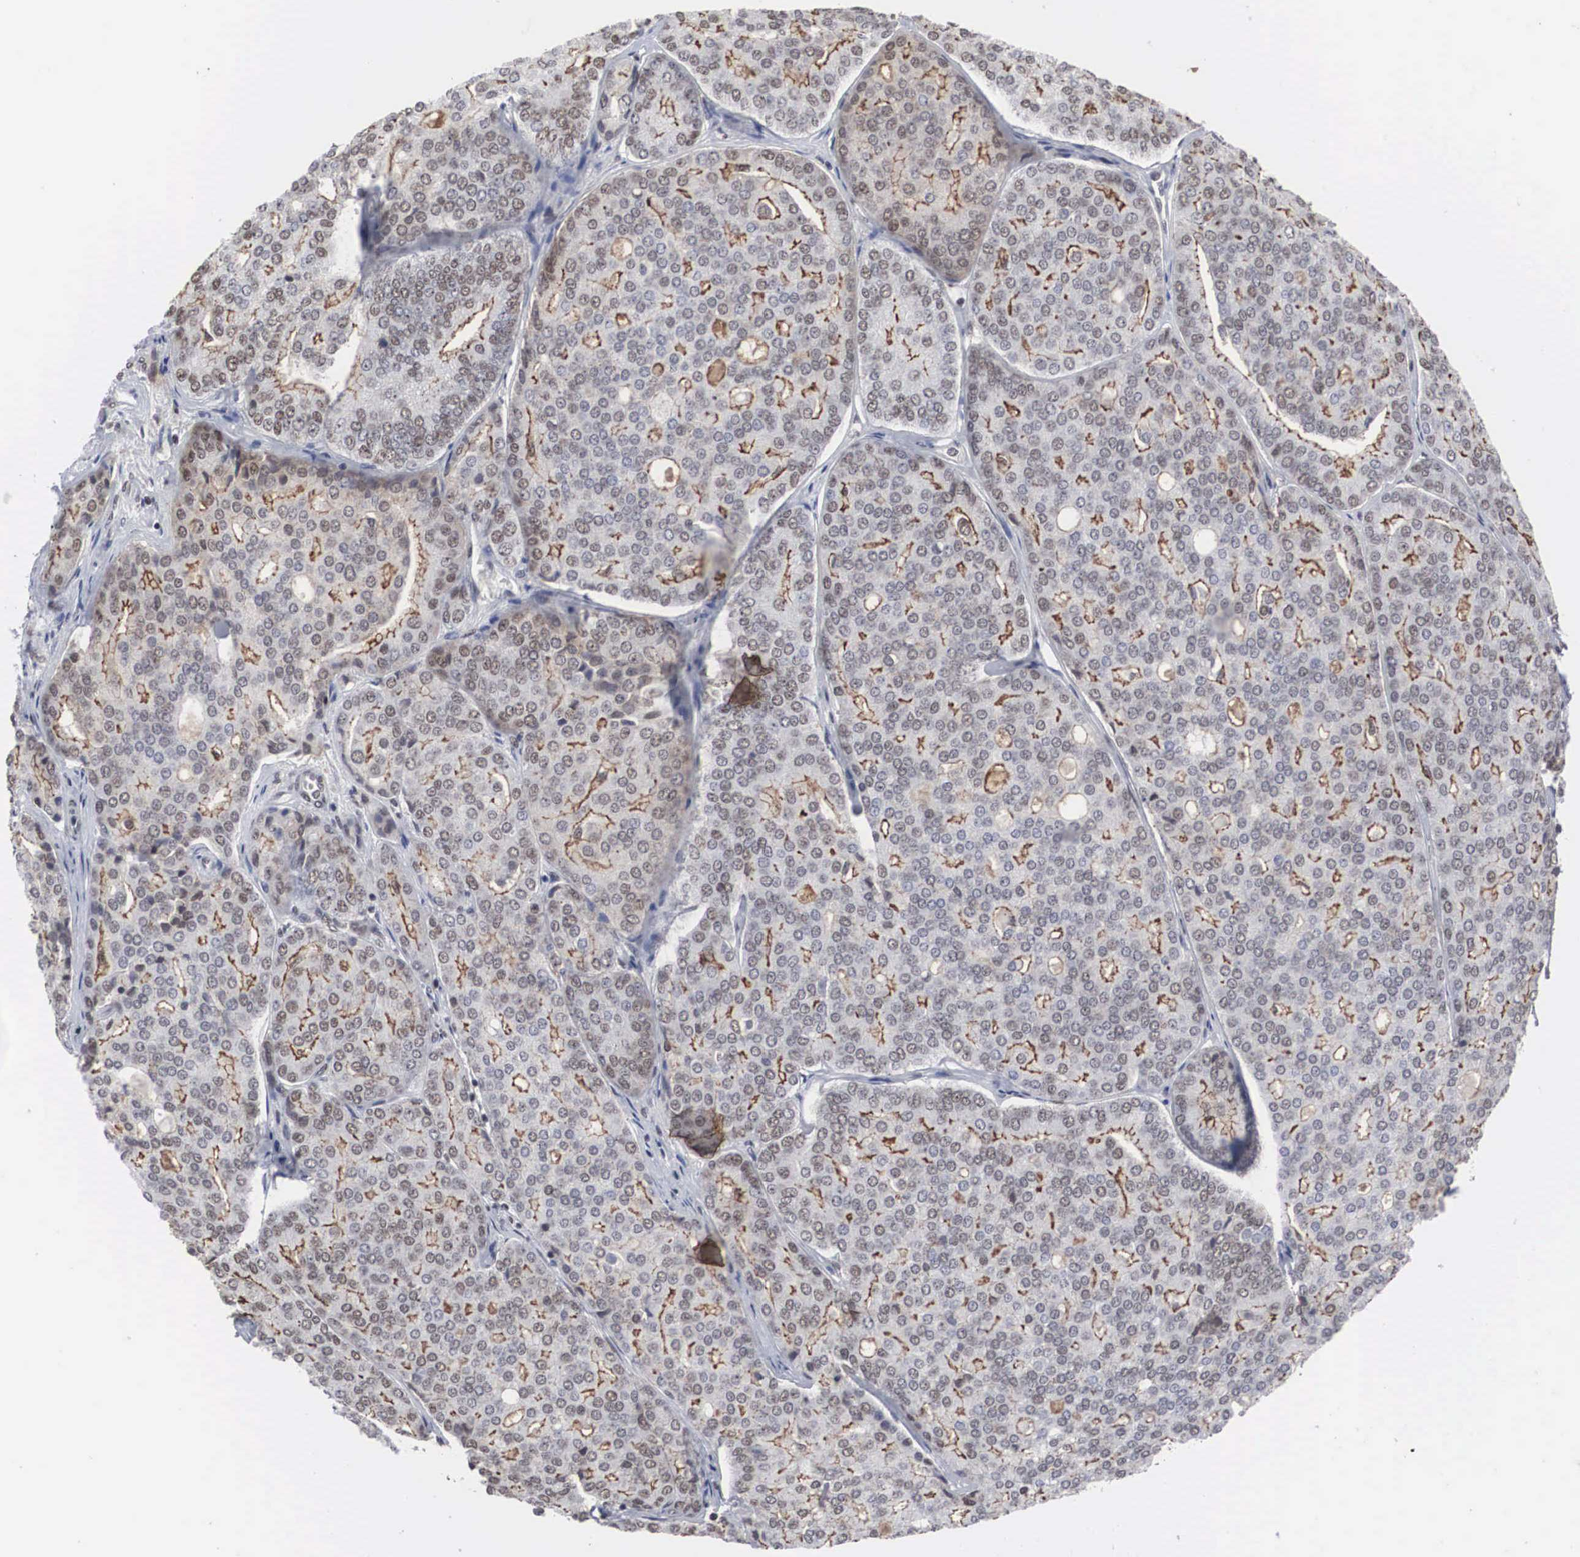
{"staining": {"intensity": "weak", "quantity": "25%-75%", "location": "nuclear"}, "tissue": "prostate cancer", "cell_type": "Tumor cells", "image_type": "cancer", "snomed": [{"axis": "morphology", "description": "Adenocarcinoma, High grade"}, {"axis": "topography", "description": "Prostate"}], "caption": "Immunohistochemistry (IHC) of prostate cancer (high-grade adenocarcinoma) displays low levels of weak nuclear expression in approximately 25%-75% of tumor cells.", "gene": "AUTS2", "patient": {"sex": "male", "age": 64}}